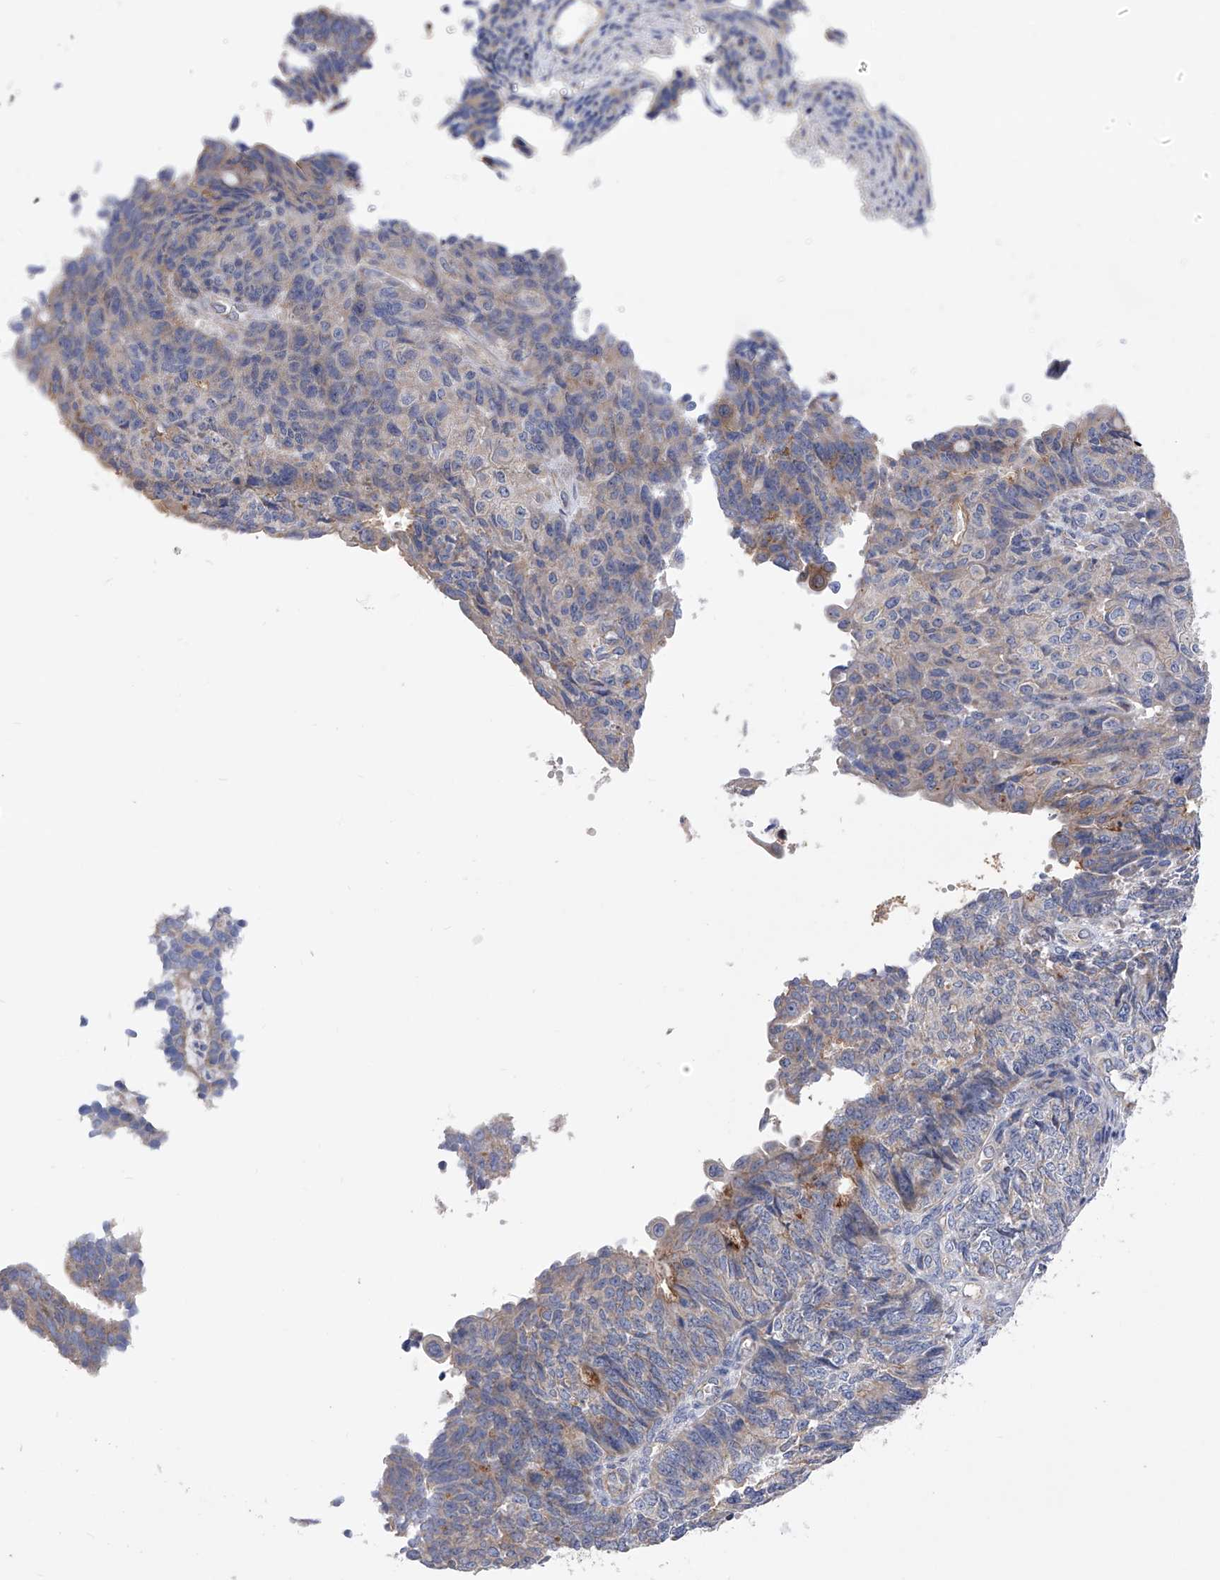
{"staining": {"intensity": "weak", "quantity": "<25%", "location": "cytoplasmic/membranous"}, "tissue": "endometrial cancer", "cell_type": "Tumor cells", "image_type": "cancer", "snomed": [{"axis": "morphology", "description": "Adenocarcinoma, NOS"}, {"axis": "topography", "description": "Endometrium"}], "caption": "An immunohistochemistry (IHC) photomicrograph of adenocarcinoma (endometrial) is shown. There is no staining in tumor cells of adenocarcinoma (endometrial).", "gene": "MLYCD", "patient": {"sex": "female", "age": 32}}